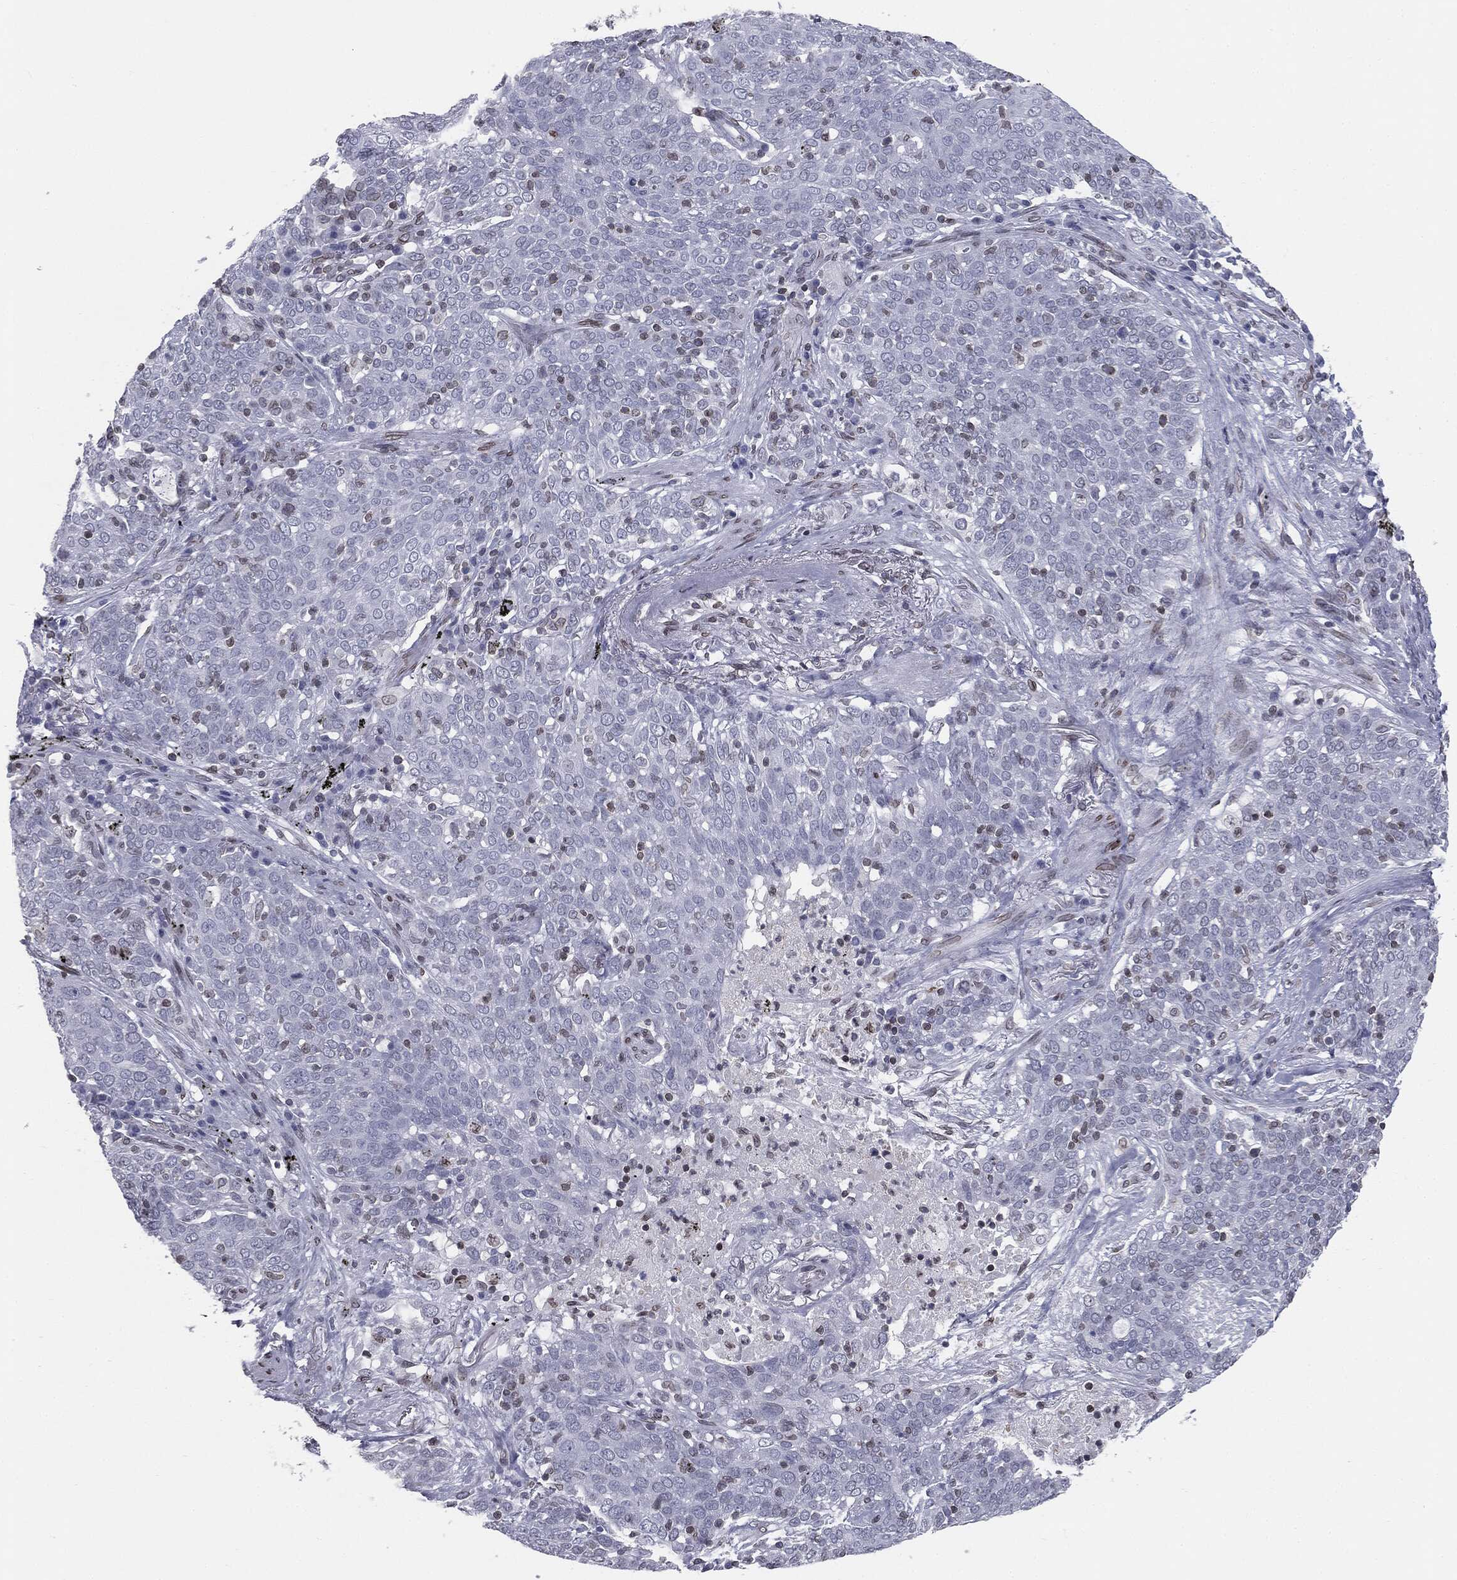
{"staining": {"intensity": "negative", "quantity": "none", "location": "none"}, "tissue": "lung cancer", "cell_type": "Tumor cells", "image_type": "cancer", "snomed": [{"axis": "morphology", "description": "Squamous cell carcinoma, NOS"}, {"axis": "topography", "description": "Lung"}], "caption": "This histopathology image is of lung squamous cell carcinoma stained with immunohistochemistry (IHC) to label a protein in brown with the nuclei are counter-stained blue. There is no positivity in tumor cells. (Immunohistochemistry (ihc), brightfield microscopy, high magnification).", "gene": "ALDOB", "patient": {"sex": "male", "age": 82}}